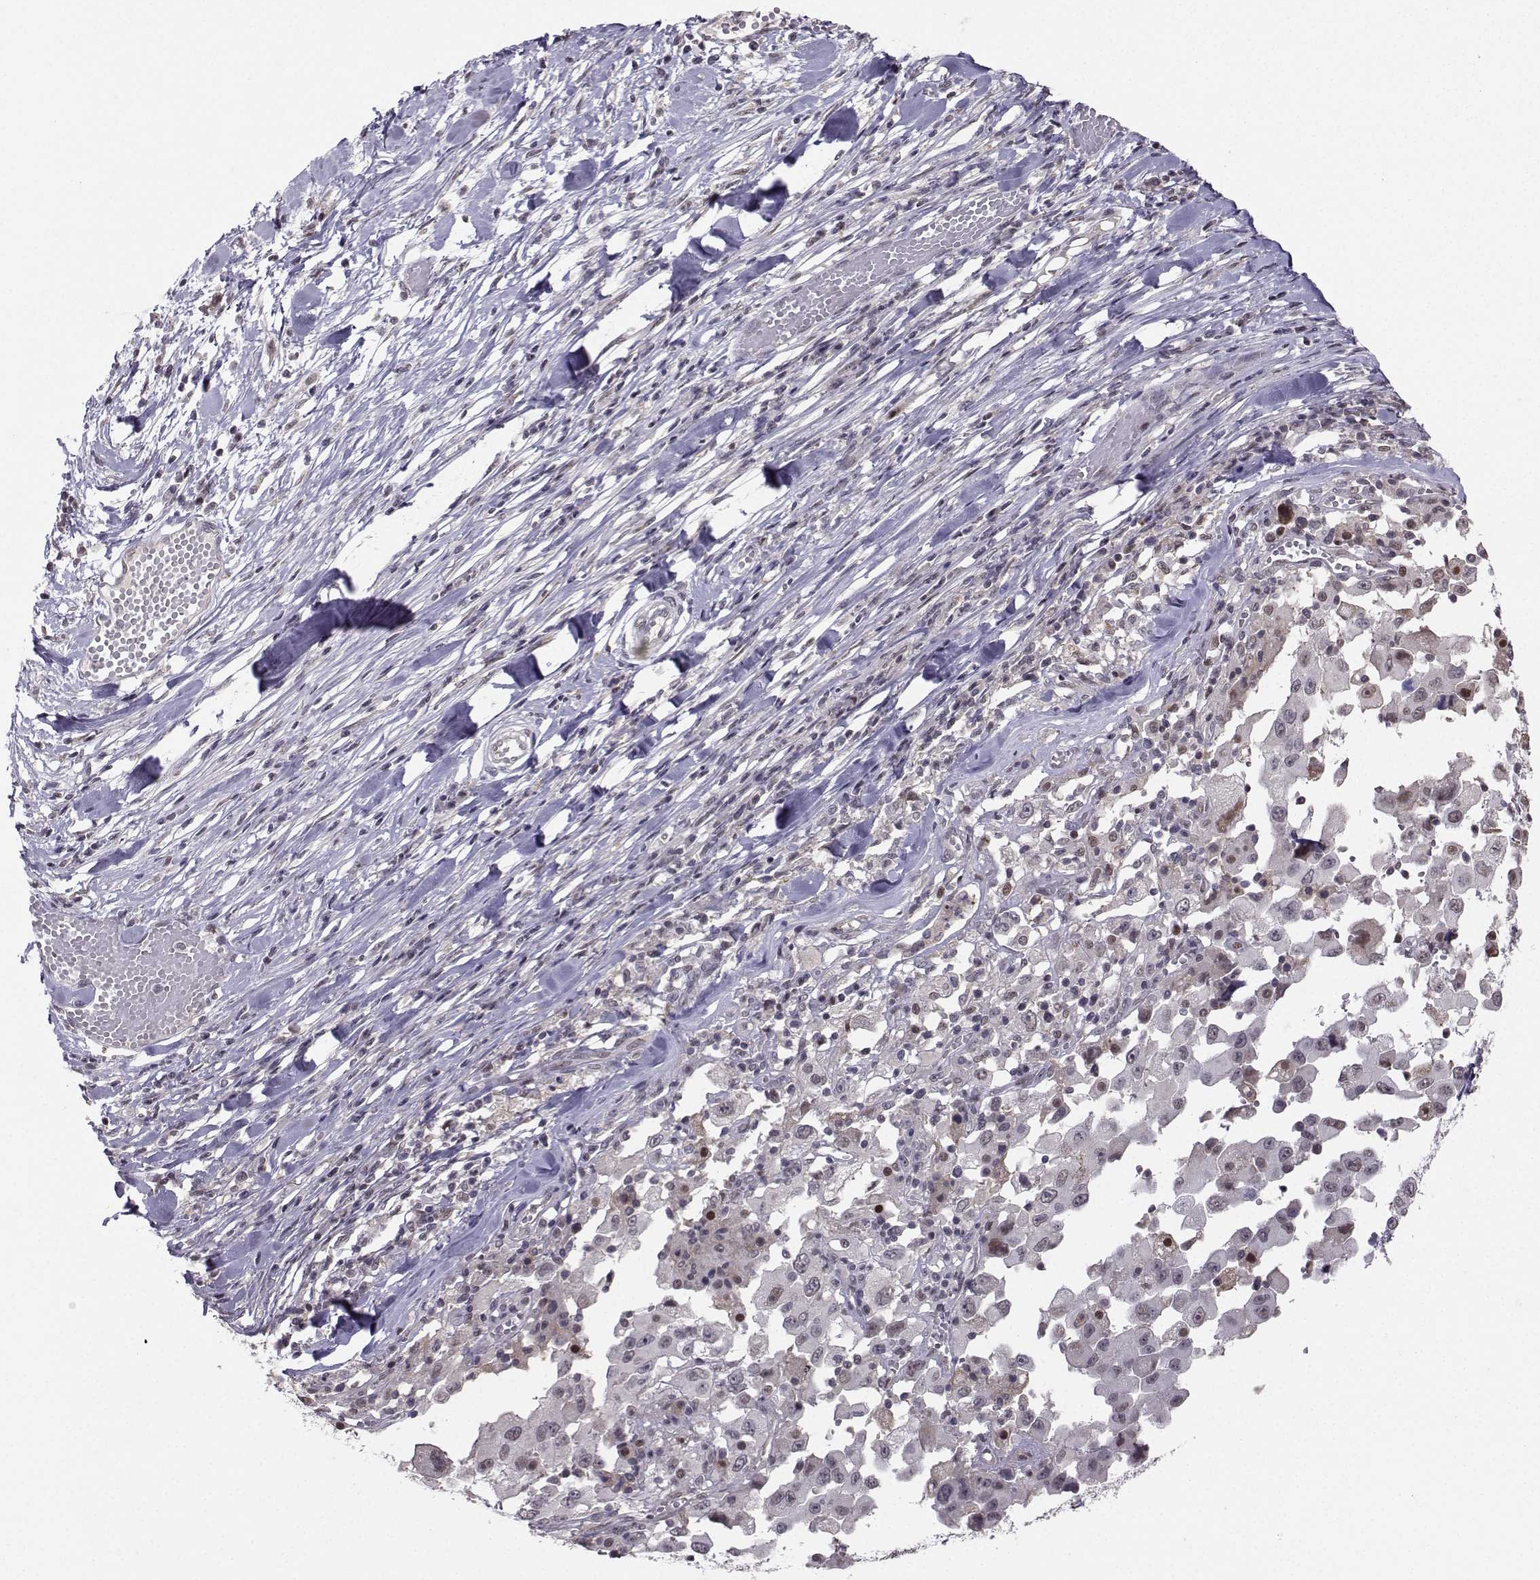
{"staining": {"intensity": "weak", "quantity": "<25%", "location": "nuclear"}, "tissue": "melanoma", "cell_type": "Tumor cells", "image_type": "cancer", "snomed": [{"axis": "morphology", "description": "Malignant melanoma, Metastatic site"}, {"axis": "topography", "description": "Lymph node"}], "caption": "A photomicrograph of human malignant melanoma (metastatic site) is negative for staining in tumor cells.", "gene": "PKP2", "patient": {"sex": "male", "age": 50}}